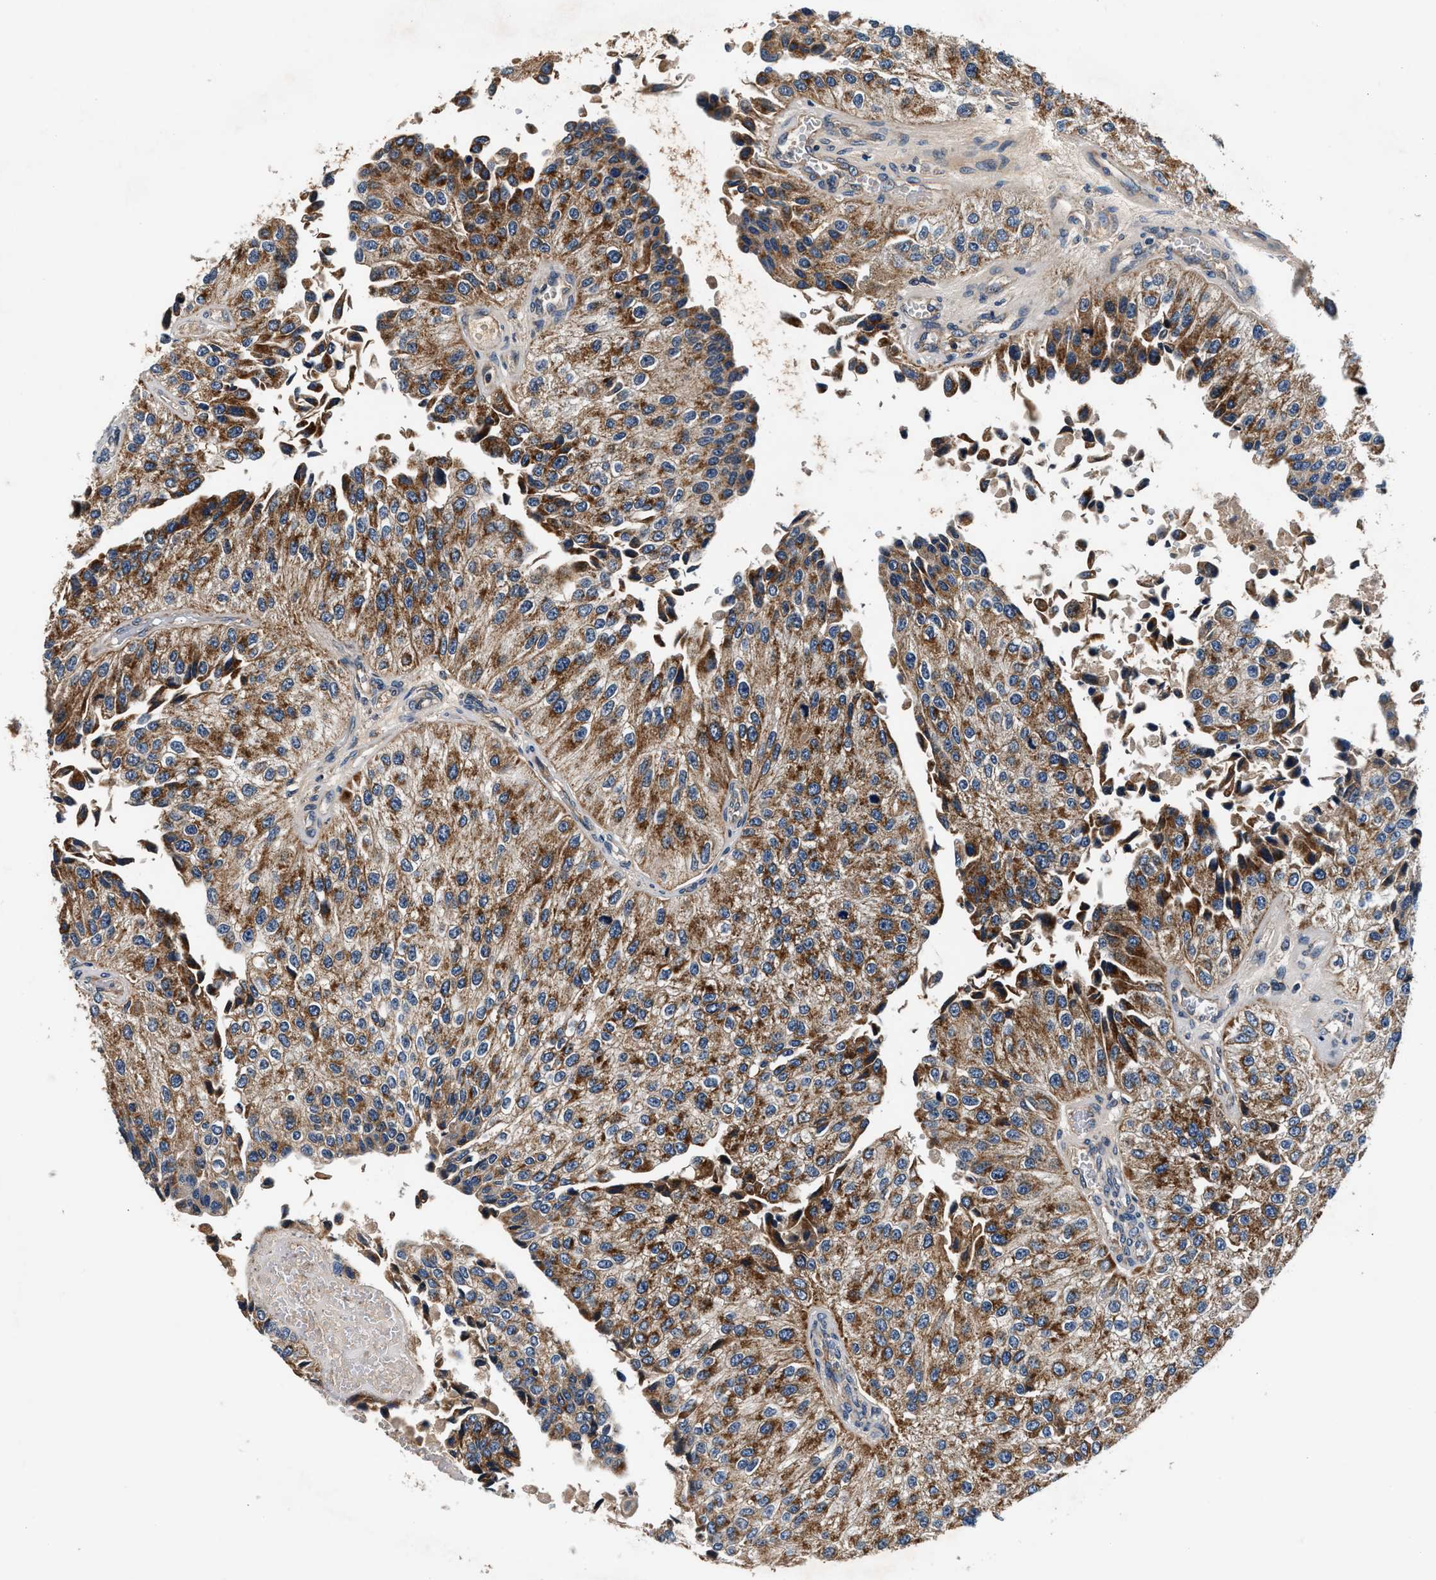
{"staining": {"intensity": "moderate", "quantity": ">75%", "location": "cytoplasmic/membranous"}, "tissue": "urothelial cancer", "cell_type": "Tumor cells", "image_type": "cancer", "snomed": [{"axis": "morphology", "description": "Urothelial carcinoma, High grade"}, {"axis": "topography", "description": "Kidney"}, {"axis": "topography", "description": "Urinary bladder"}], "caption": "This micrograph displays urothelial carcinoma (high-grade) stained with immunohistochemistry (IHC) to label a protein in brown. The cytoplasmic/membranous of tumor cells show moderate positivity for the protein. Nuclei are counter-stained blue.", "gene": "IMMT", "patient": {"sex": "male", "age": 77}}